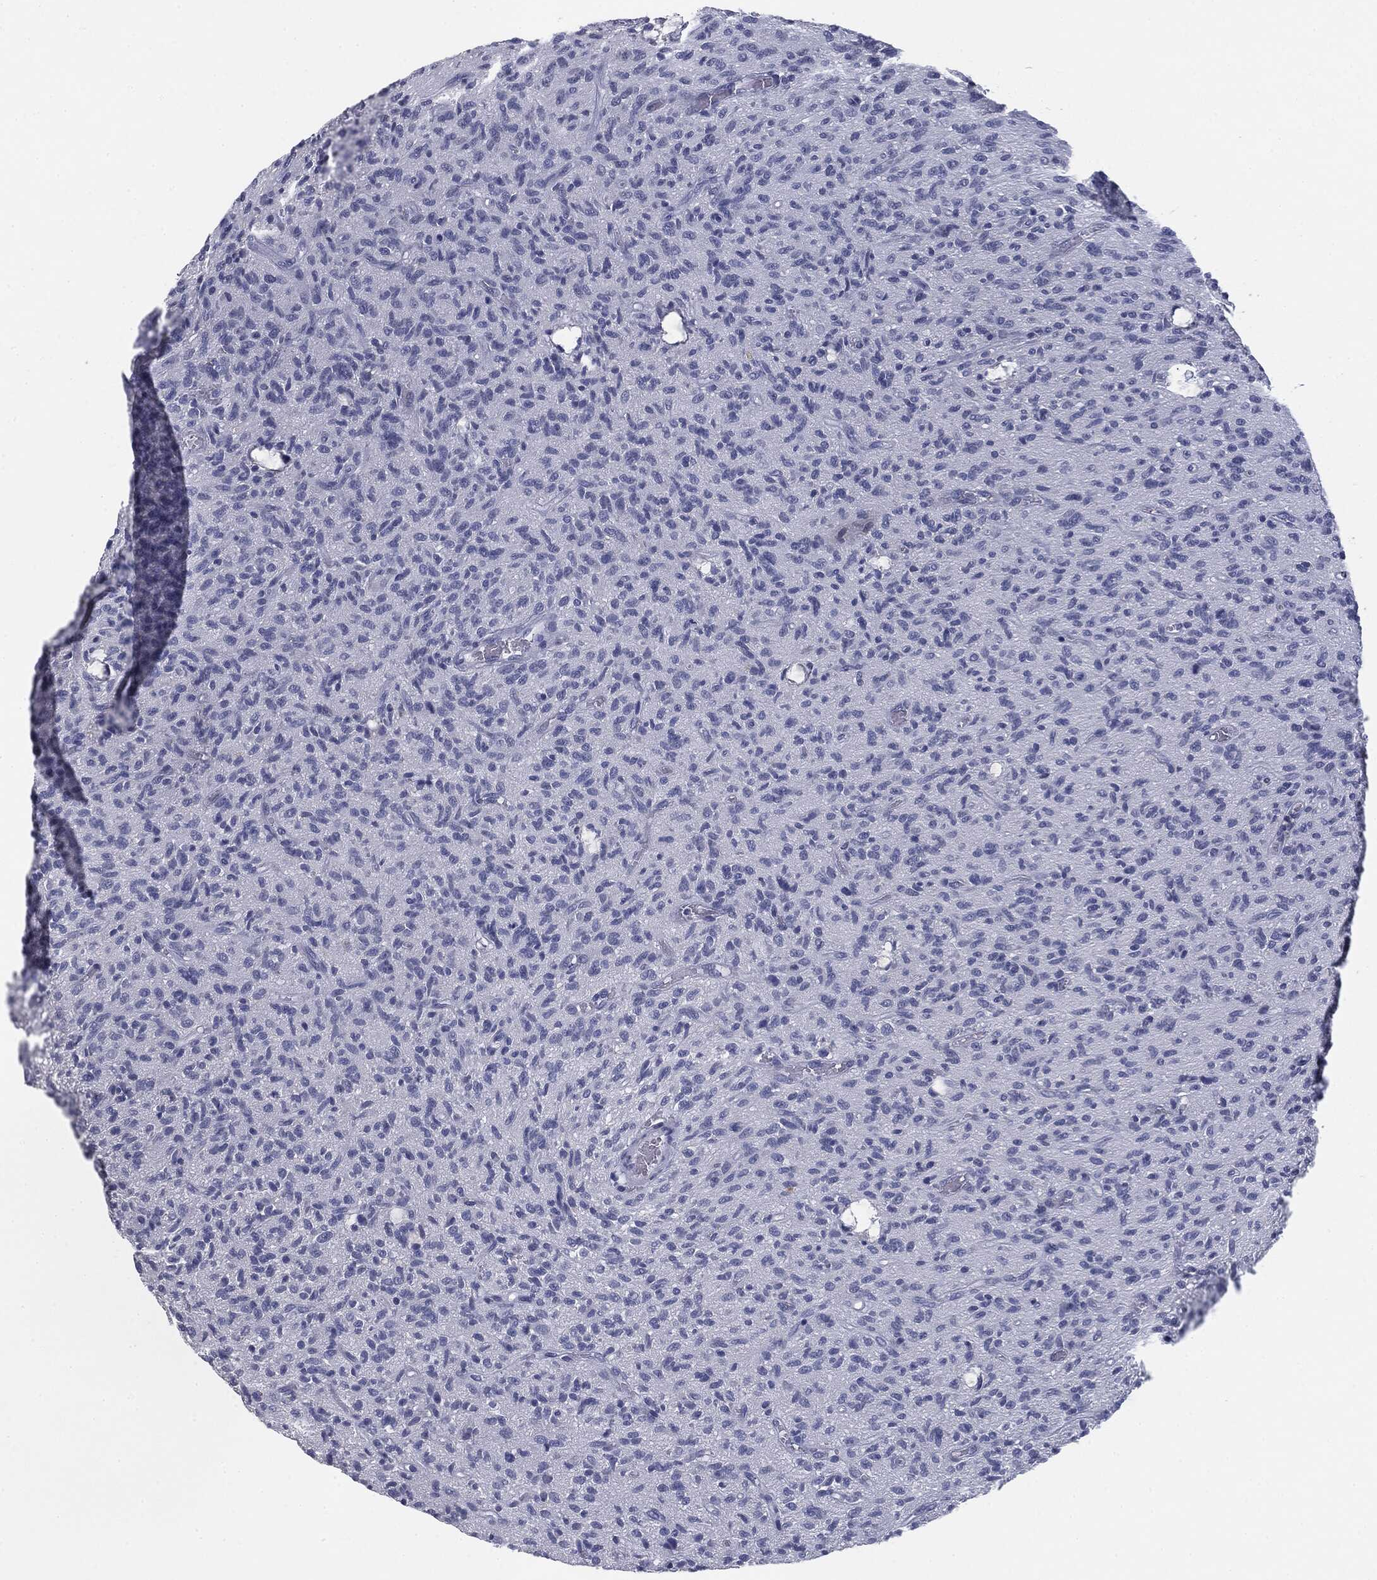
{"staining": {"intensity": "negative", "quantity": "none", "location": "none"}, "tissue": "glioma", "cell_type": "Tumor cells", "image_type": "cancer", "snomed": [{"axis": "morphology", "description": "Glioma, malignant, High grade"}, {"axis": "topography", "description": "Brain"}], "caption": "Photomicrograph shows no protein staining in tumor cells of malignant glioma (high-grade) tissue. (DAB immunohistochemistry (IHC) visualized using brightfield microscopy, high magnification).", "gene": "MUC1", "patient": {"sex": "male", "age": 64}}